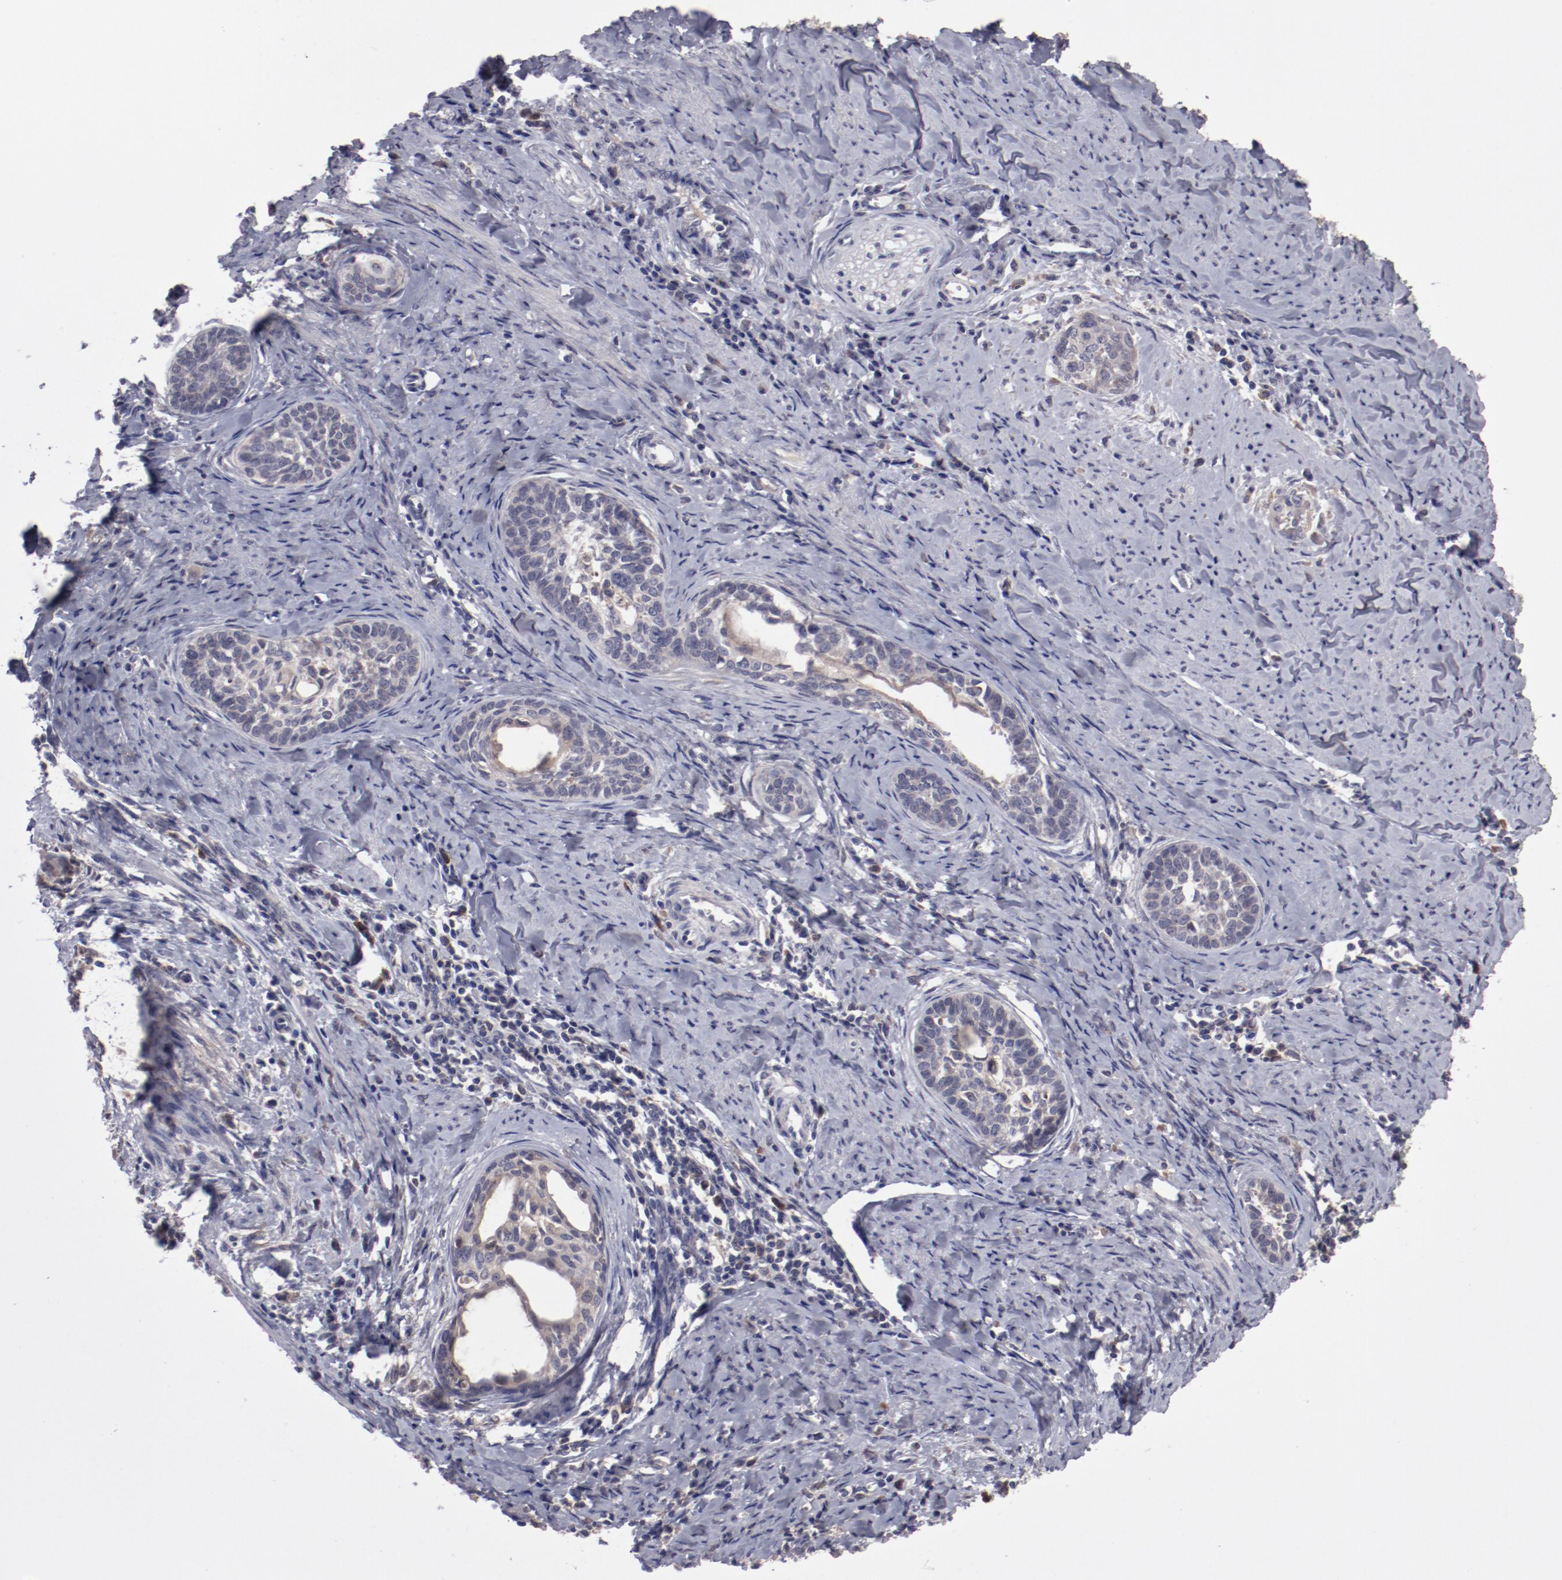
{"staining": {"intensity": "weak", "quantity": "25%-75%", "location": "cytoplasmic/membranous"}, "tissue": "cervical cancer", "cell_type": "Tumor cells", "image_type": "cancer", "snomed": [{"axis": "morphology", "description": "Squamous cell carcinoma, NOS"}, {"axis": "topography", "description": "Cervix"}], "caption": "Human cervical cancer stained for a protein (brown) exhibits weak cytoplasmic/membranous positive positivity in about 25%-75% of tumor cells.", "gene": "IL12A", "patient": {"sex": "female", "age": 33}}